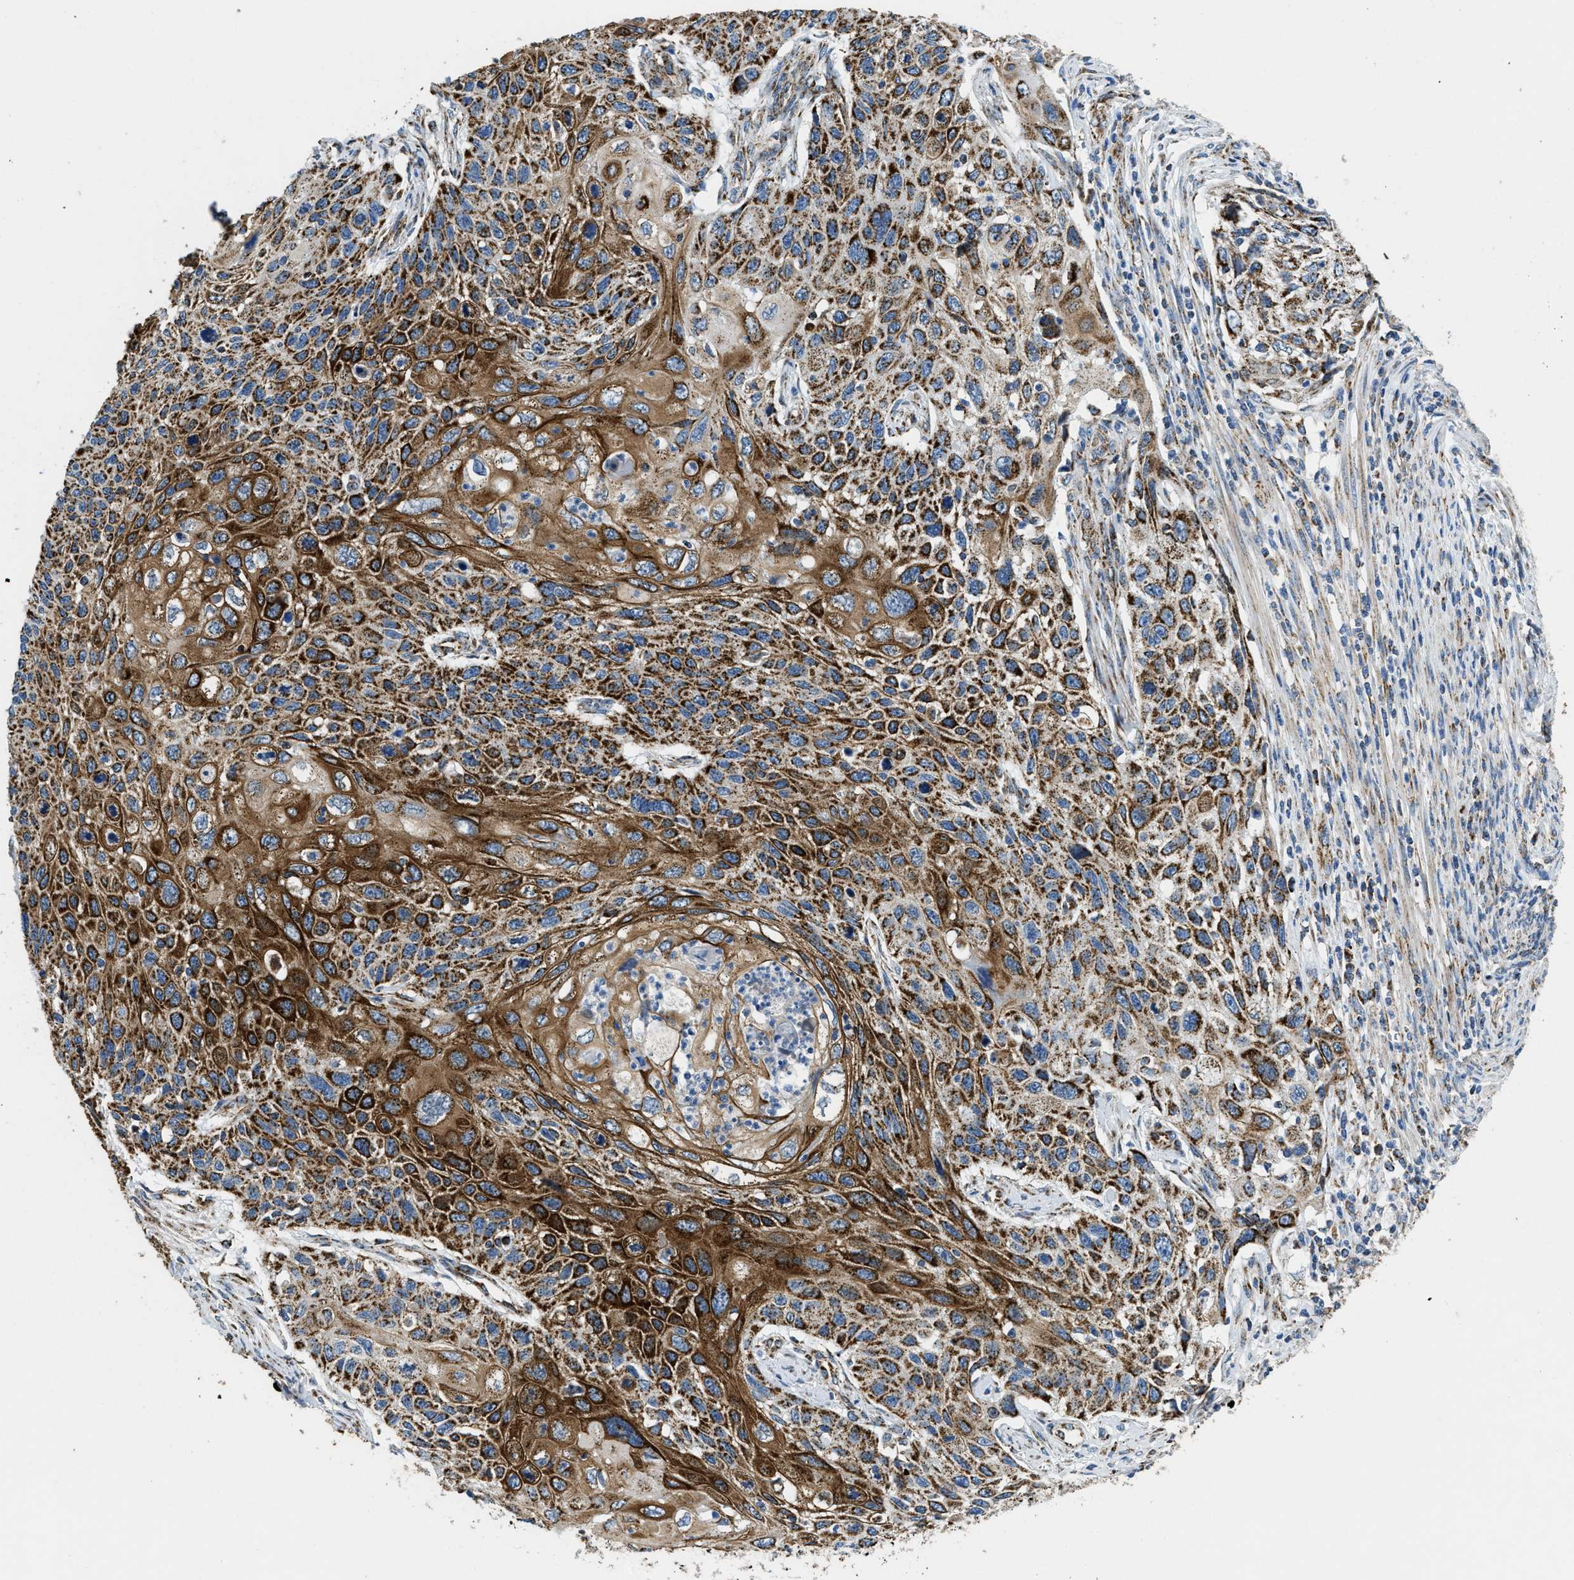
{"staining": {"intensity": "strong", "quantity": ">75%", "location": "cytoplasmic/membranous"}, "tissue": "cervical cancer", "cell_type": "Tumor cells", "image_type": "cancer", "snomed": [{"axis": "morphology", "description": "Squamous cell carcinoma, NOS"}, {"axis": "topography", "description": "Cervix"}], "caption": "Cervical squamous cell carcinoma stained for a protein (brown) exhibits strong cytoplasmic/membranous positive expression in approximately >75% of tumor cells.", "gene": "STK33", "patient": {"sex": "female", "age": 70}}